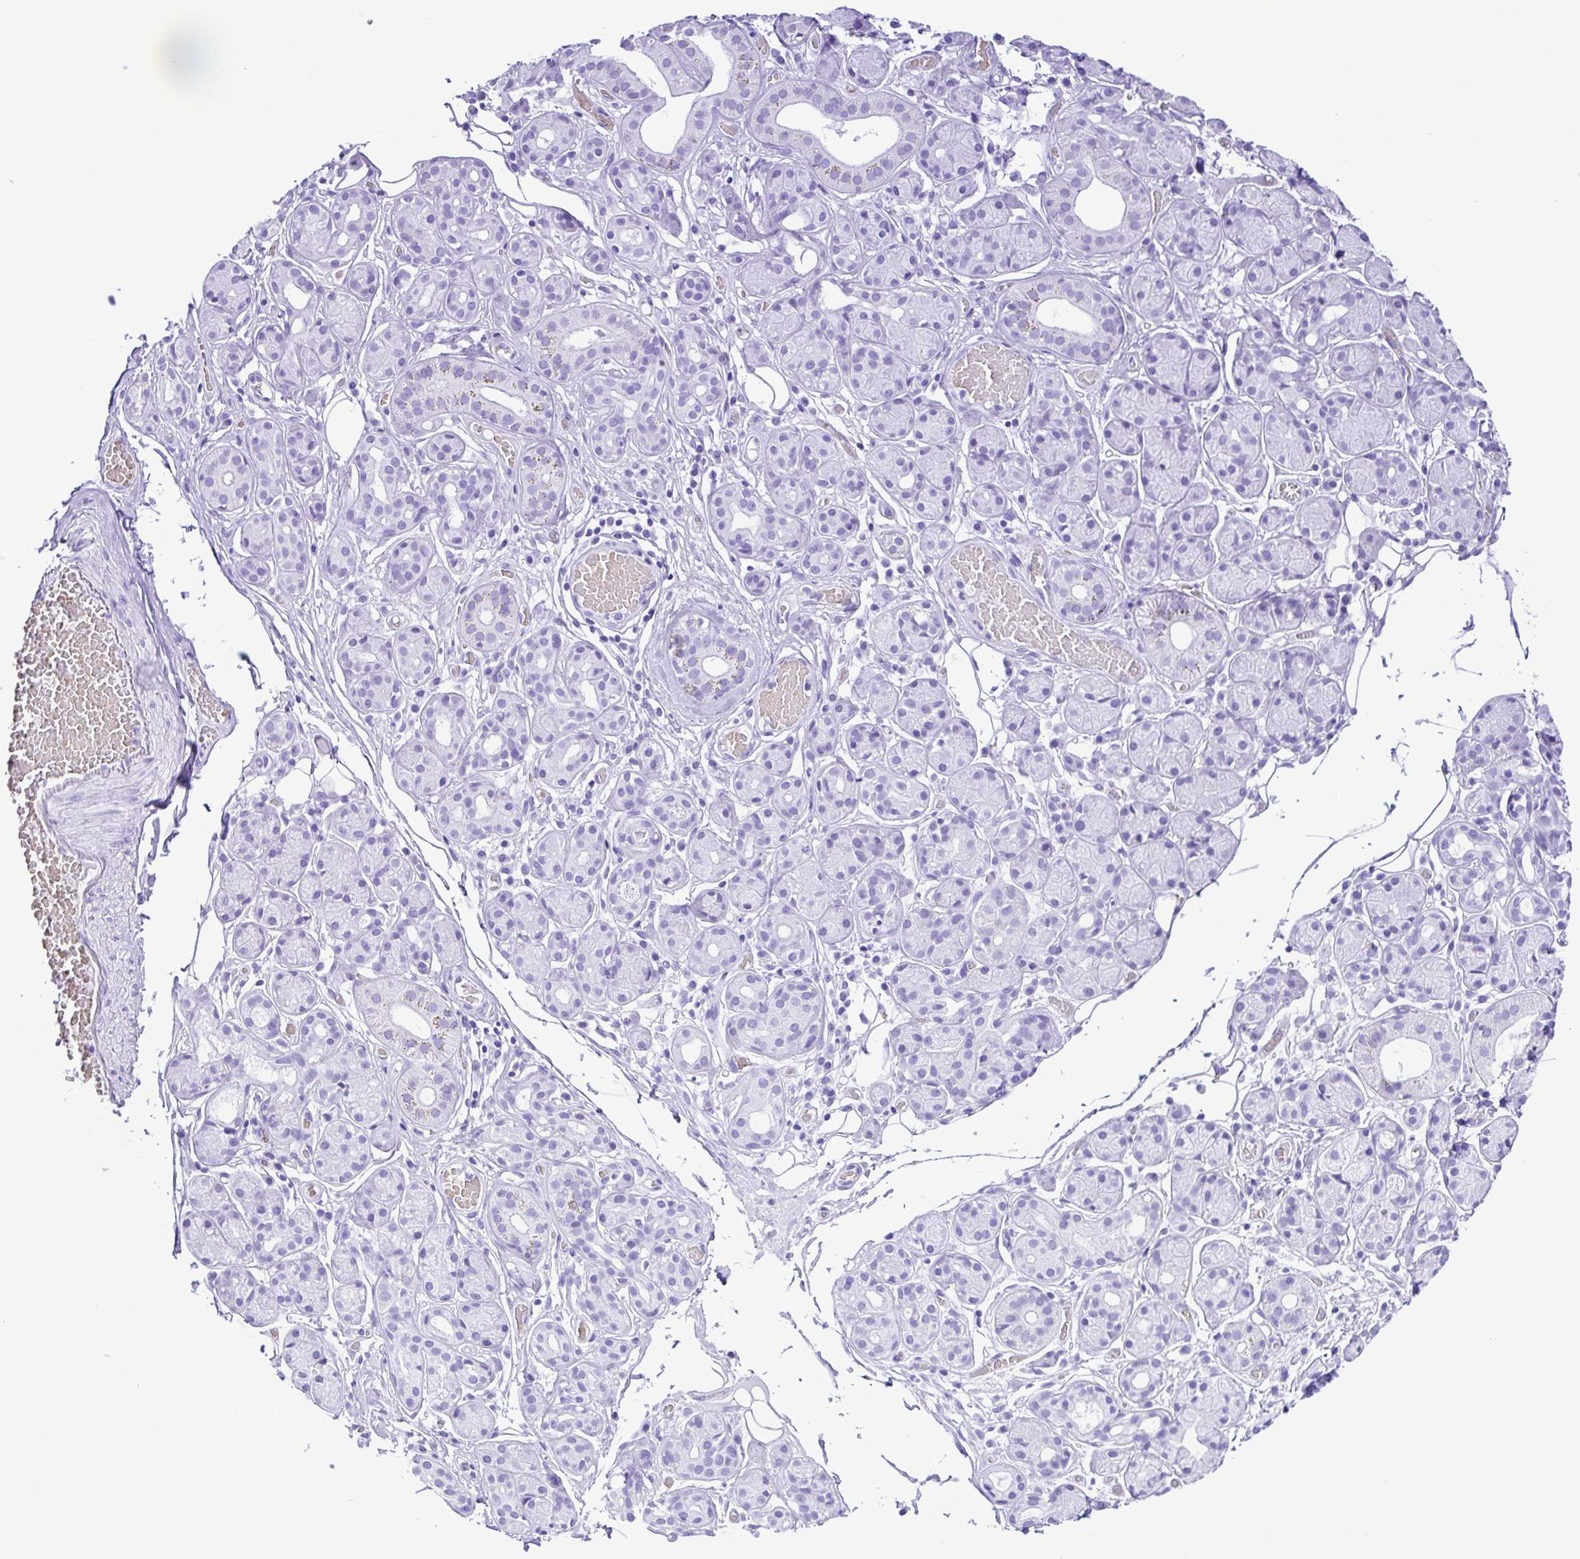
{"staining": {"intensity": "negative", "quantity": "none", "location": "none"}, "tissue": "salivary gland", "cell_type": "Glandular cells", "image_type": "normal", "snomed": [{"axis": "morphology", "description": "Normal tissue, NOS"}, {"axis": "topography", "description": "Salivary gland"}, {"axis": "topography", "description": "Peripheral nerve tissue"}], "caption": "The photomicrograph displays no staining of glandular cells in unremarkable salivary gland.", "gene": "SYT1", "patient": {"sex": "male", "age": 71}}